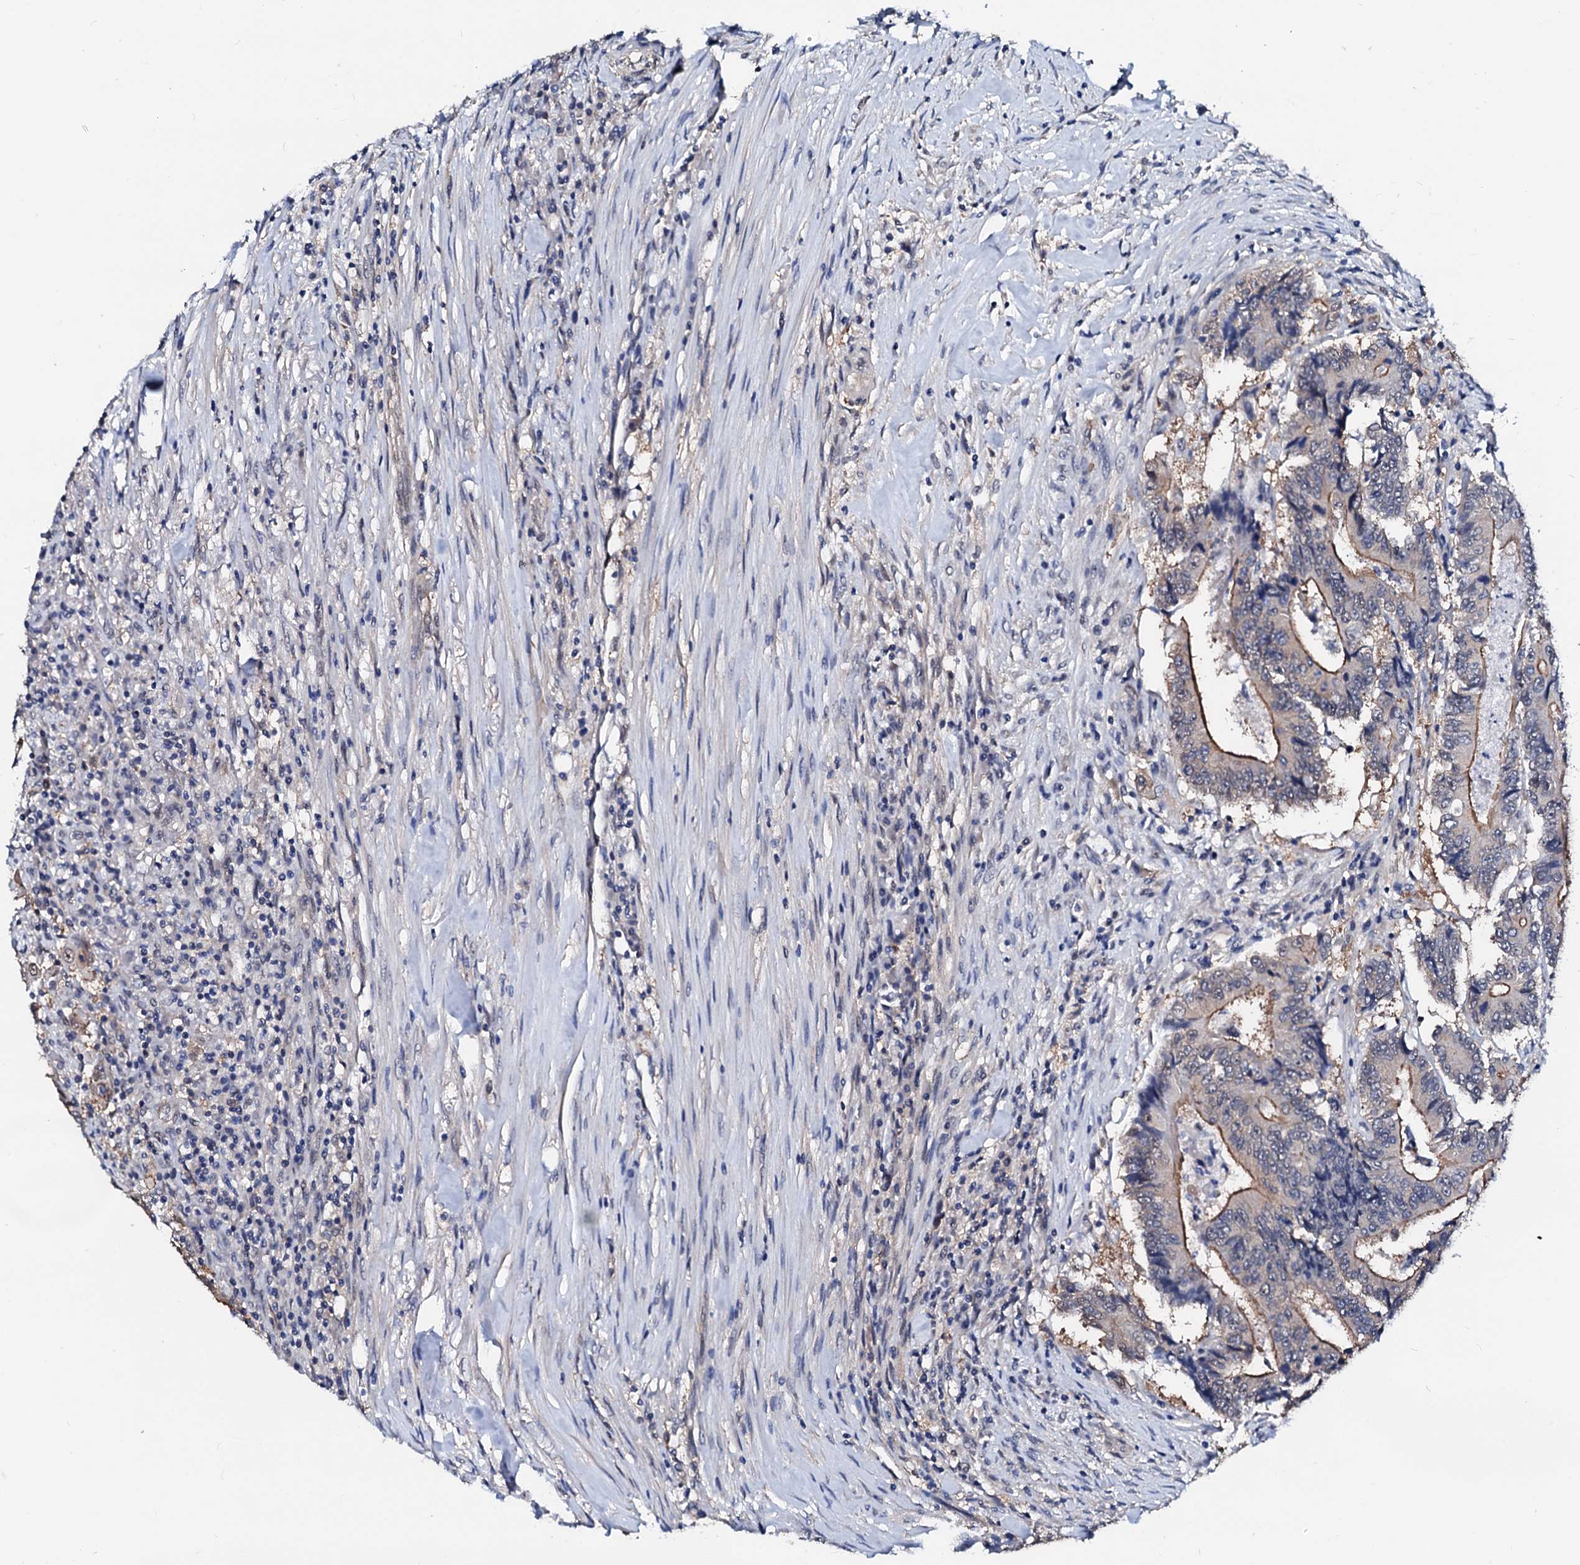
{"staining": {"intensity": "moderate", "quantity": "25%-75%", "location": "cytoplasmic/membranous"}, "tissue": "colorectal cancer", "cell_type": "Tumor cells", "image_type": "cancer", "snomed": [{"axis": "morphology", "description": "Adenocarcinoma, NOS"}, {"axis": "topography", "description": "Colon"}], "caption": "An immunohistochemistry photomicrograph of neoplastic tissue is shown. Protein staining in brown labels moderate cytoplasmic/membranous positivity in colorectal adenocarcinoma within tumor cells.", "gene": "CSN2", "patient": {"sex": "male", "age": 83}}